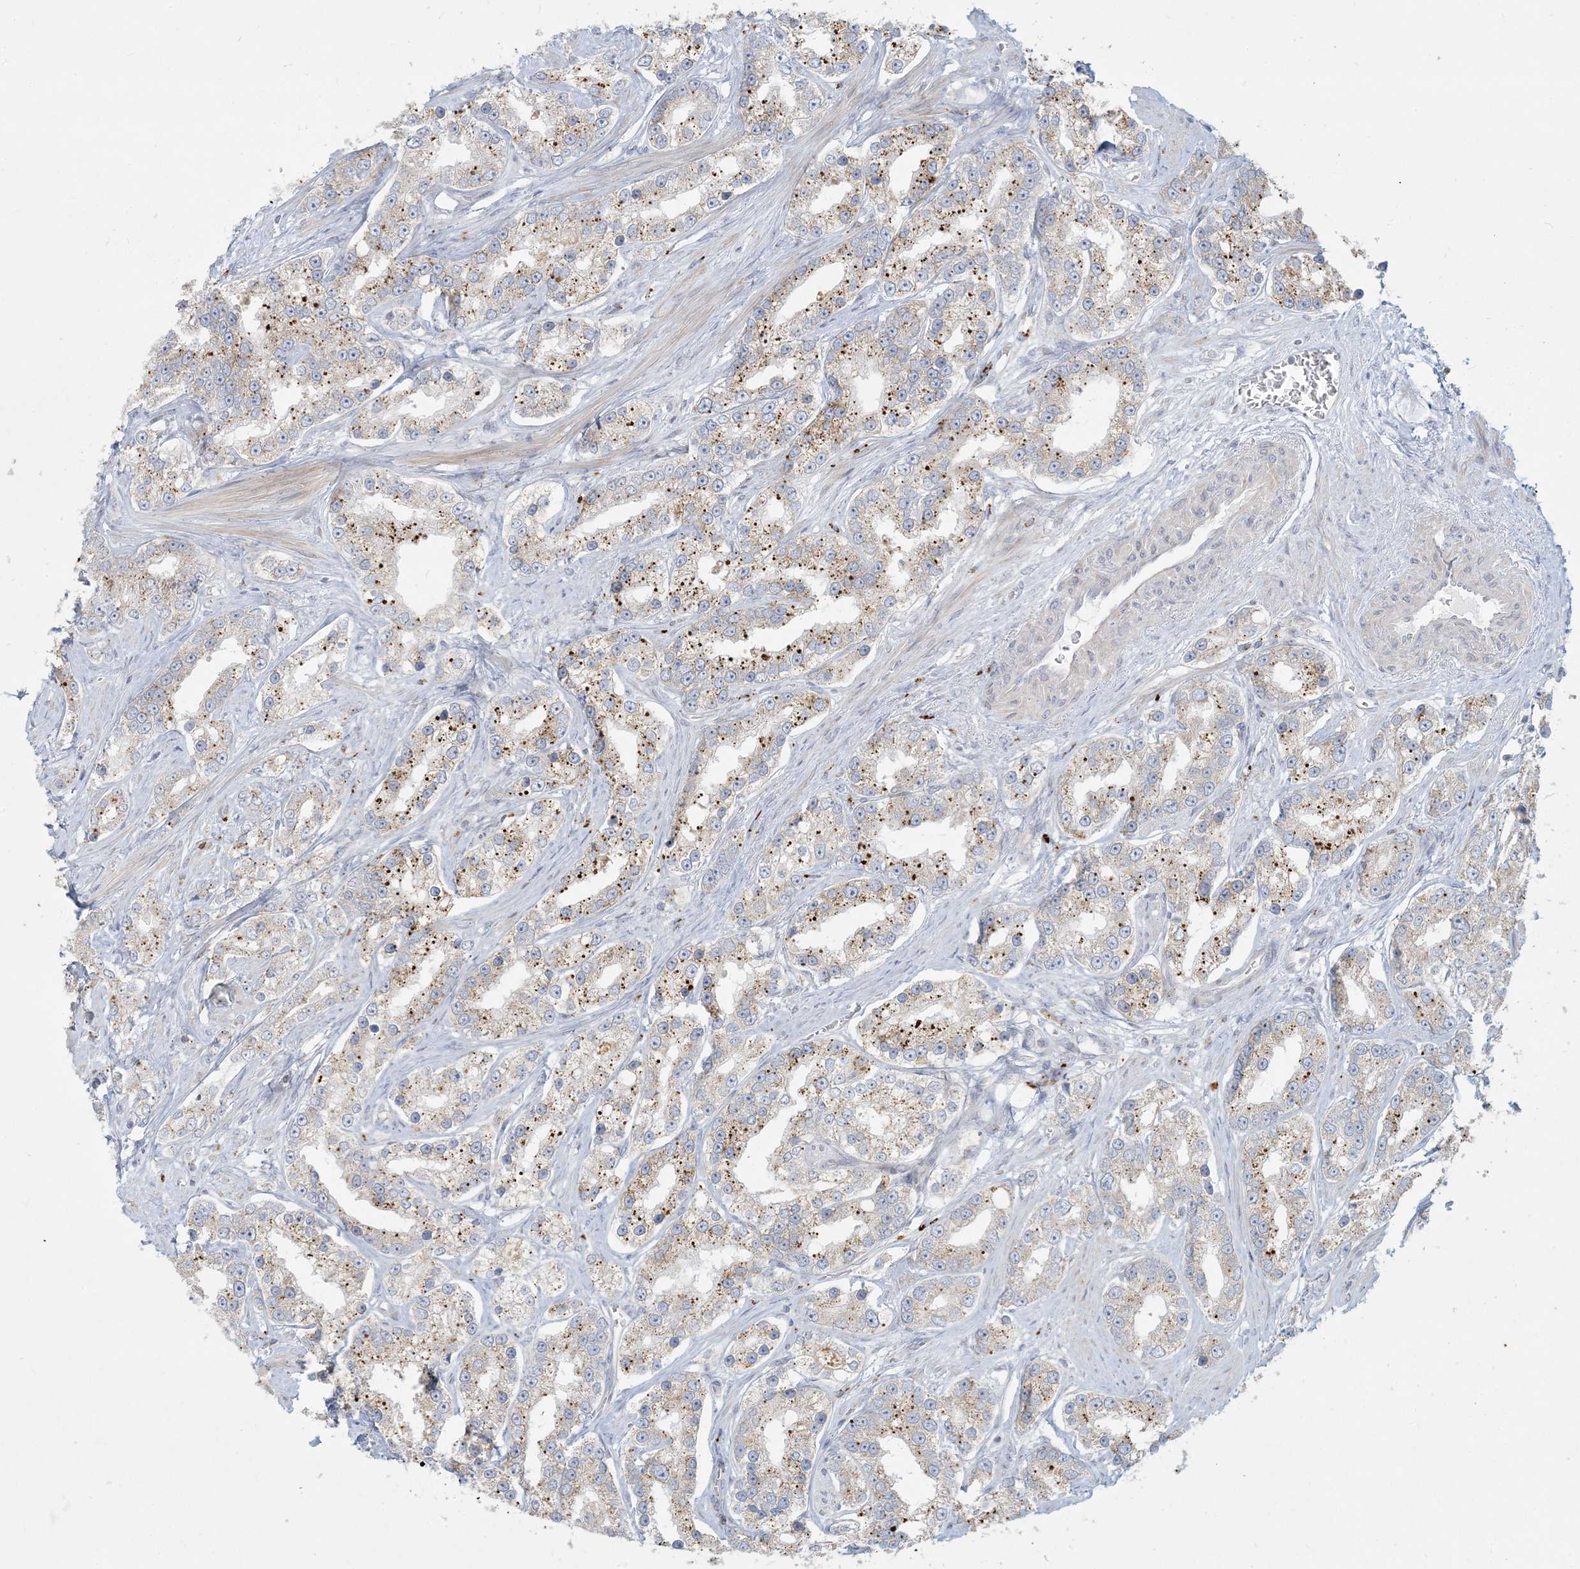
{"staining": {"intensity": "moderate", "quantity": "25%-75%", "location": "cytoplasmic/membranous"}, "tissue": "prostate cancer", "cell_type": "Tumor cells", "image_type": "cancer", "snomed": [{"axis": "morphology", "description": "Normal tissue, NOS"}, {"axis": "morphology", "description": "Adenocarcinoma, High grade"}, {"axis": "topography", "description": "Prostate"}], "caption": "The image shows a brown stain indicating the presence of a protein in the cytoplasmic/membranous of tumor cells in prostate cancer (adenocarcinoma (high-grade)).", "gene": "MCAT", "patient": {"sex": "male", "age": 83}}